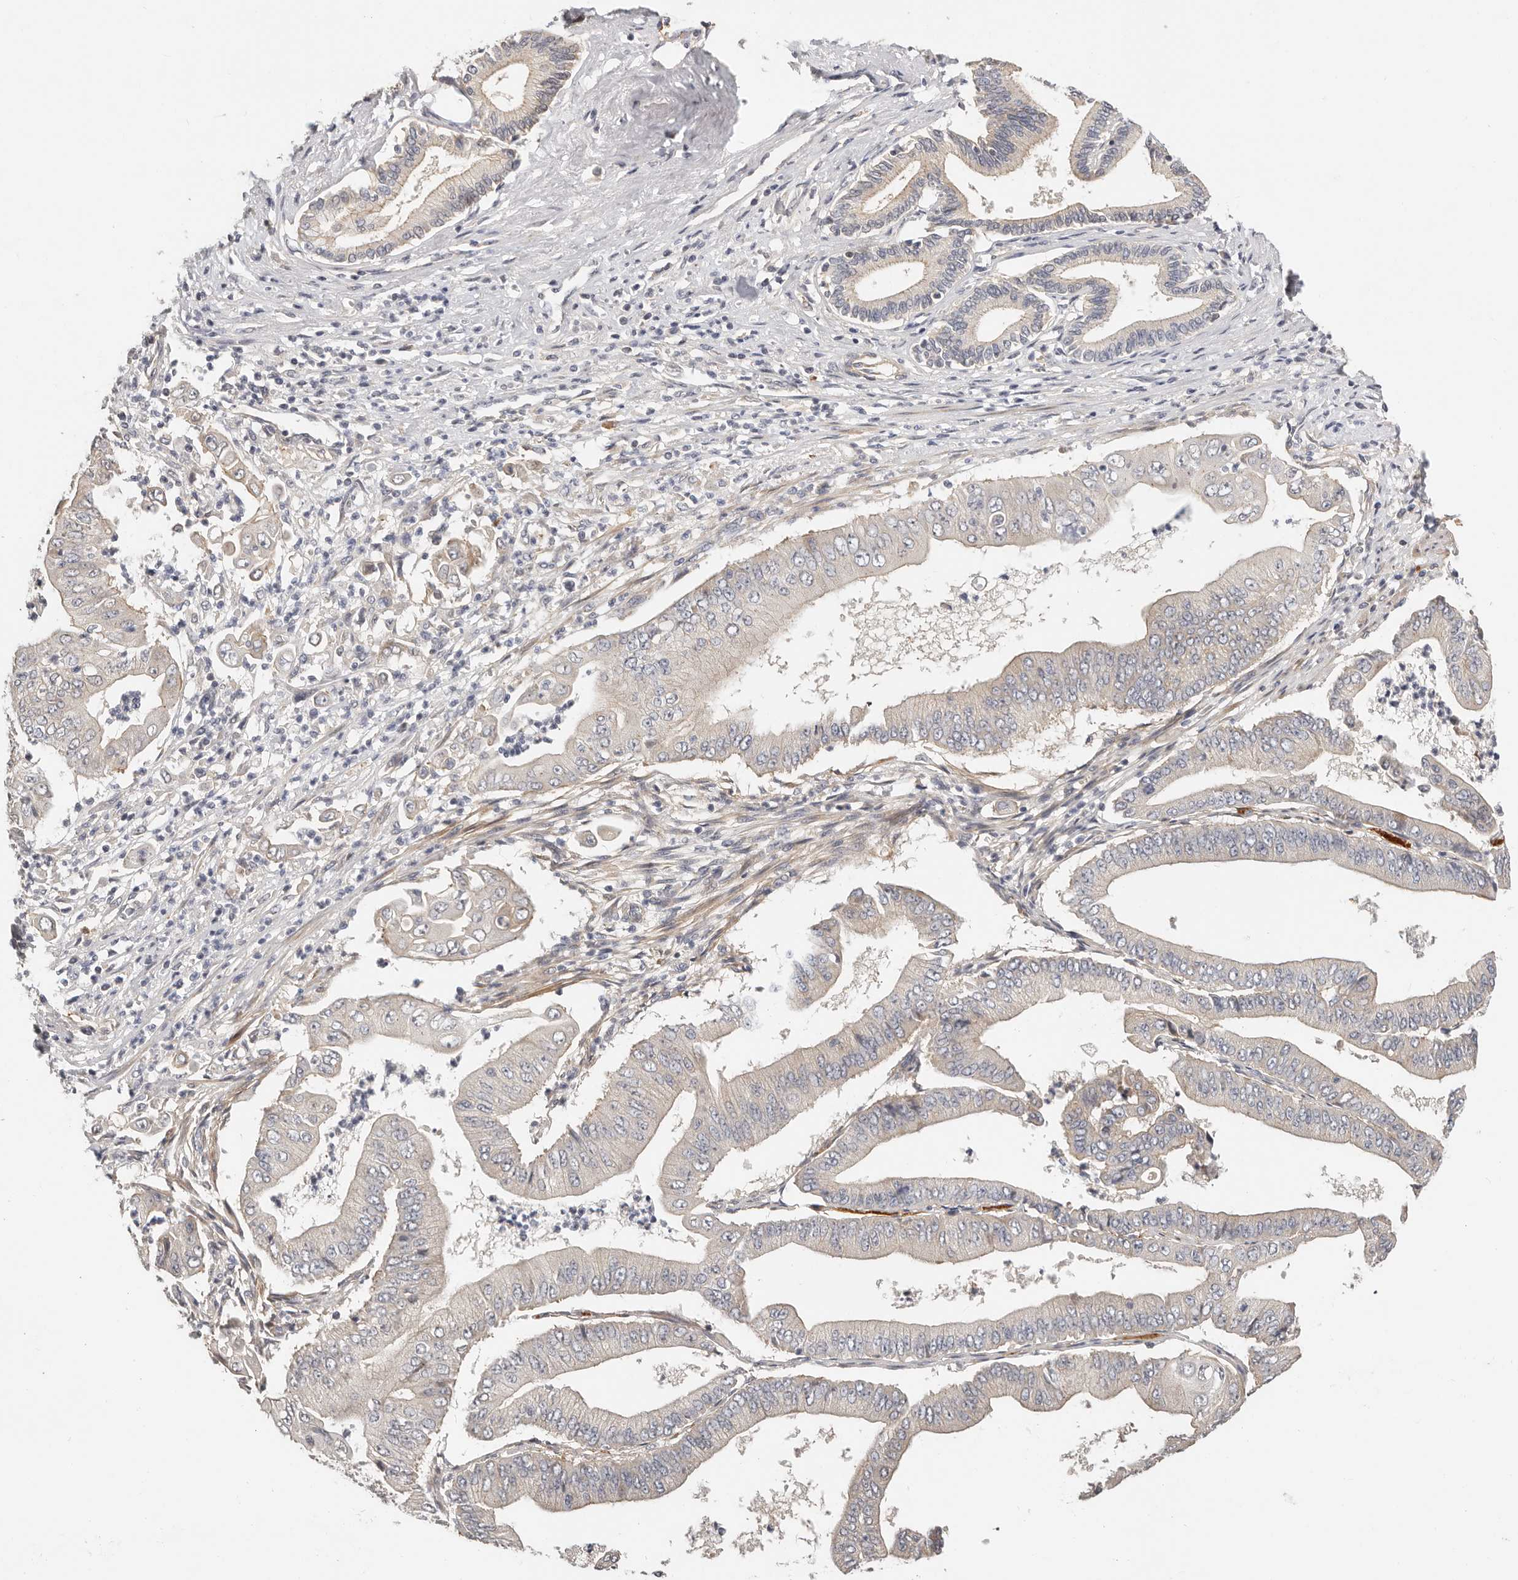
{"staining": {"intensity": "weak", "quantity": "<25%", "location": "cytoplasmic/membranous"}, "tissue": "pancreatic cancer", "cell_type": "Tumor cells", "image_type": "cancer", "snomed": [{"axis": "morphology", "description": "Adenocarcinoma, NOS"}, {"axis": "topography", "description": "Pancreas"}], "caption": "An image of human pancreatic cancer (adenocarcinoma) is negative for staining in tumor cells.", "gene": "ZRANB1", "patient": {"sex": "female", "age": 77}}